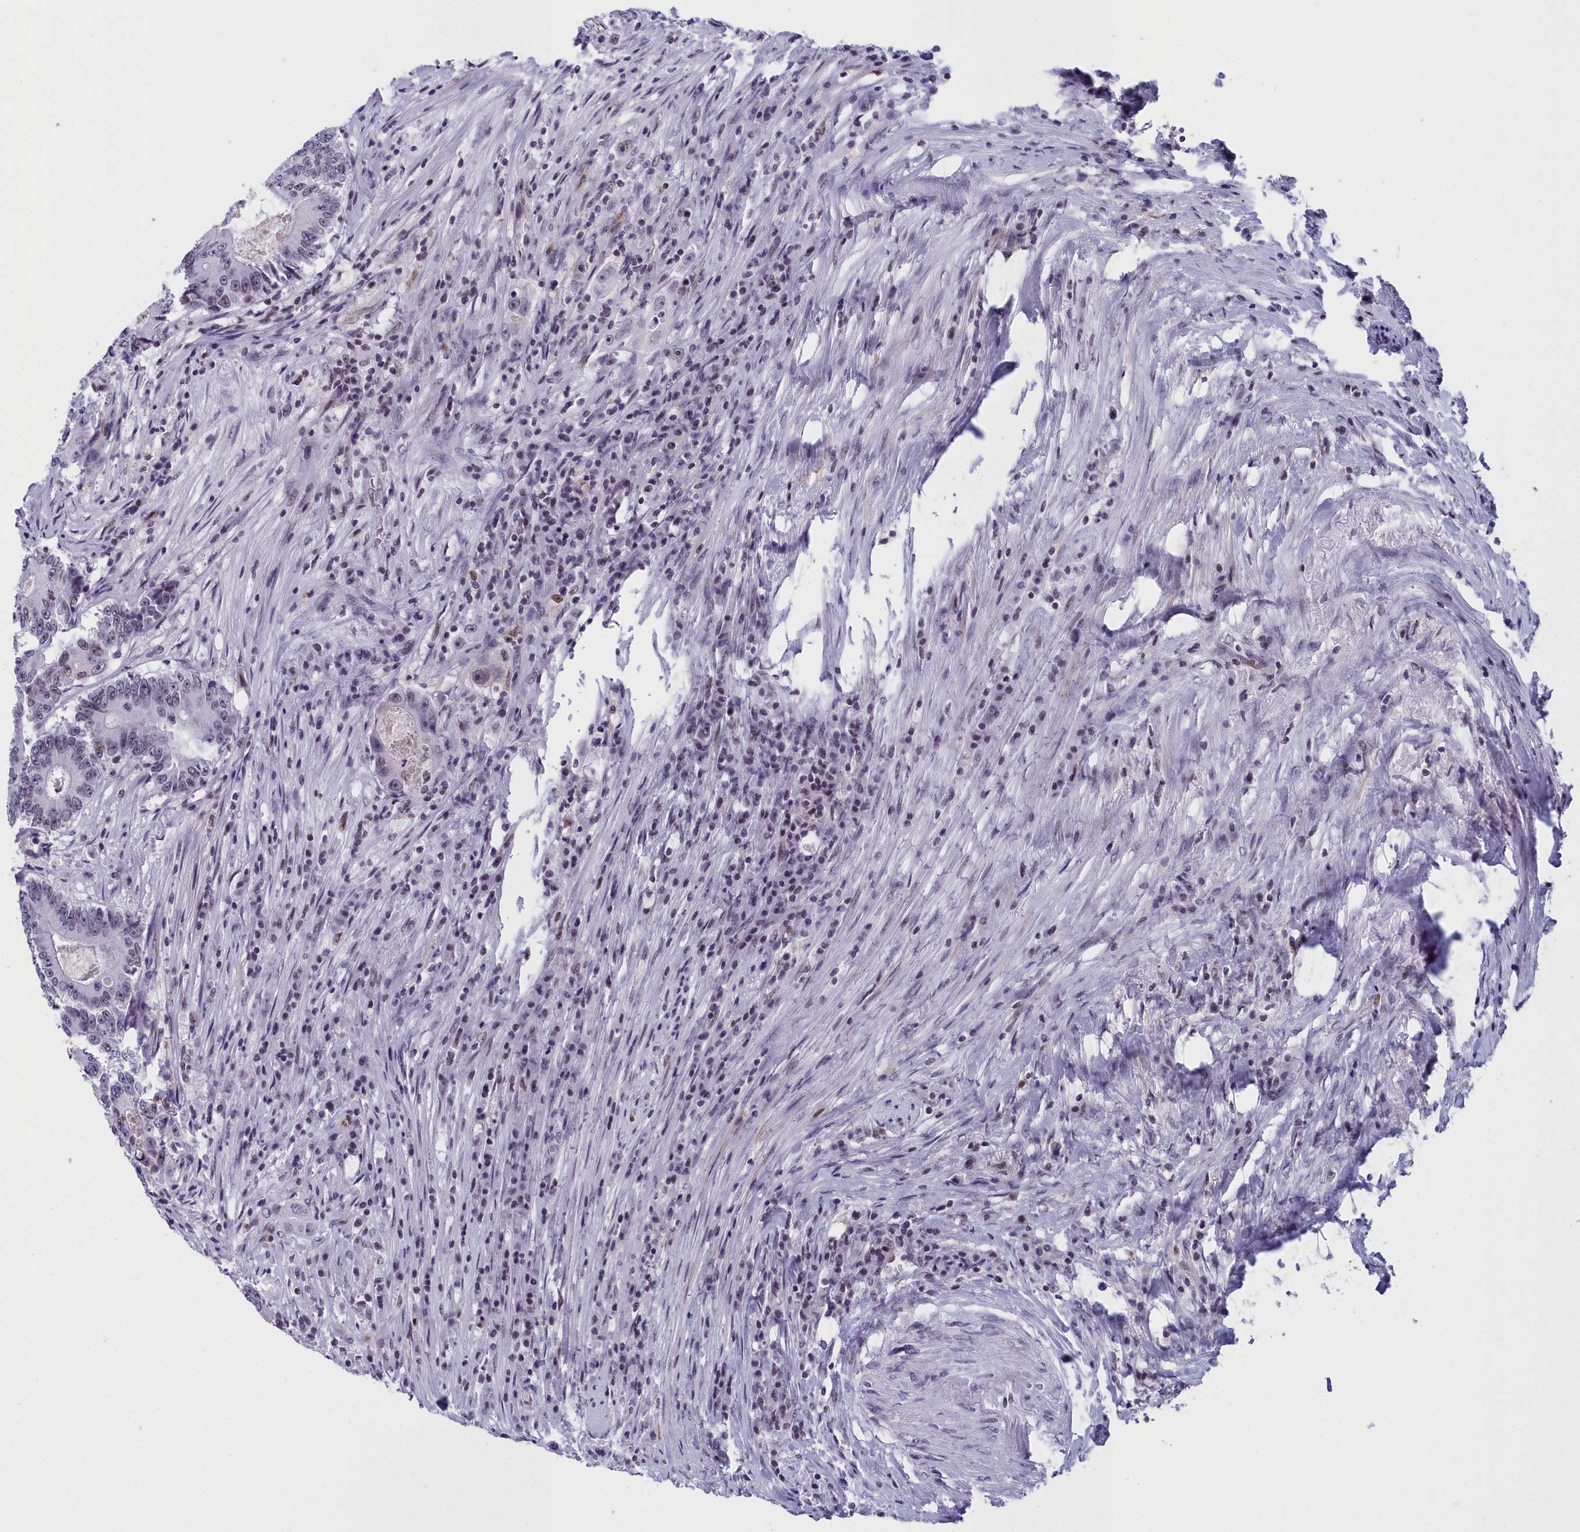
{"staining": {"intensity": "weak", "quantity": "<25%", "location": "nuclear"}, "tissue": "colorectal cancer", "cell_type": "Tumor cells", "image_type": "cancer", "snomed": [{"axis": "morphology", "description": "Adenocarcinoma, NOS"}, {"axis": "topography", "description": "Colon"}], "caption": "IHC photomicrograph of neoplastic tissue: colorectal adenocarcinoma stained with DAB (3,3'-diaminobenzidine) exhibits no significant protein staining in tumor cells.", "gene": "CCDC97", "patient": {"sex": "male", "age": 83}}